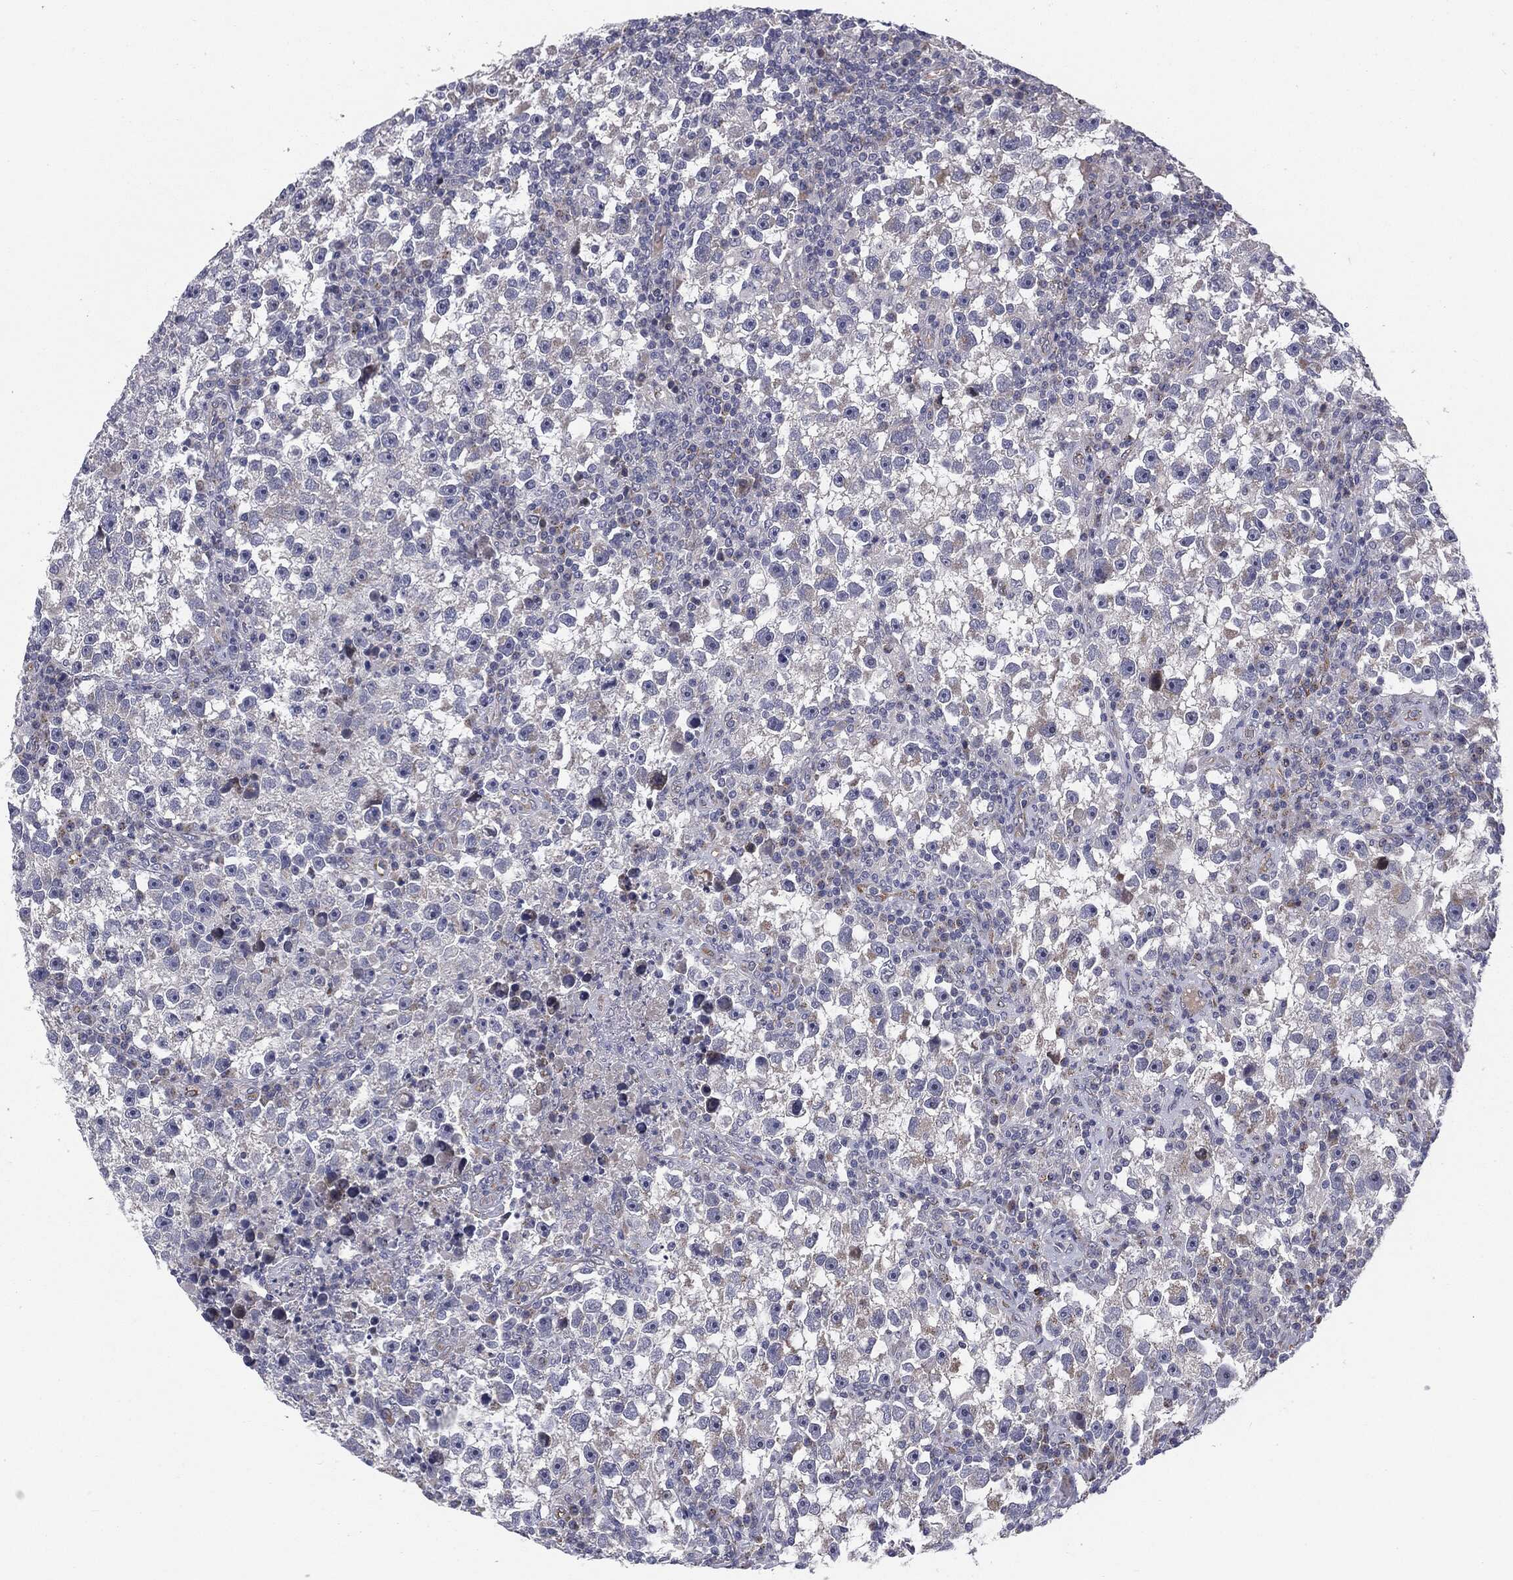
{"staining": {"intensity": "negative", "quantity": "none", "location": "none"}, "tissue": "testis cancer", "cell_type": "Tumor cells", "image_type": "cancer", "snomed": [{"axis": "morphology", "description": "Seminoma, NOS"}, {"axis": "topography", "description": "Testis"}], "caption": "Testis seminoma was stained to show a protein in brown. There is no significant staining in tumor cells.", "gene": "KRT5", "patient": {"sex": "male", "age": 47}}